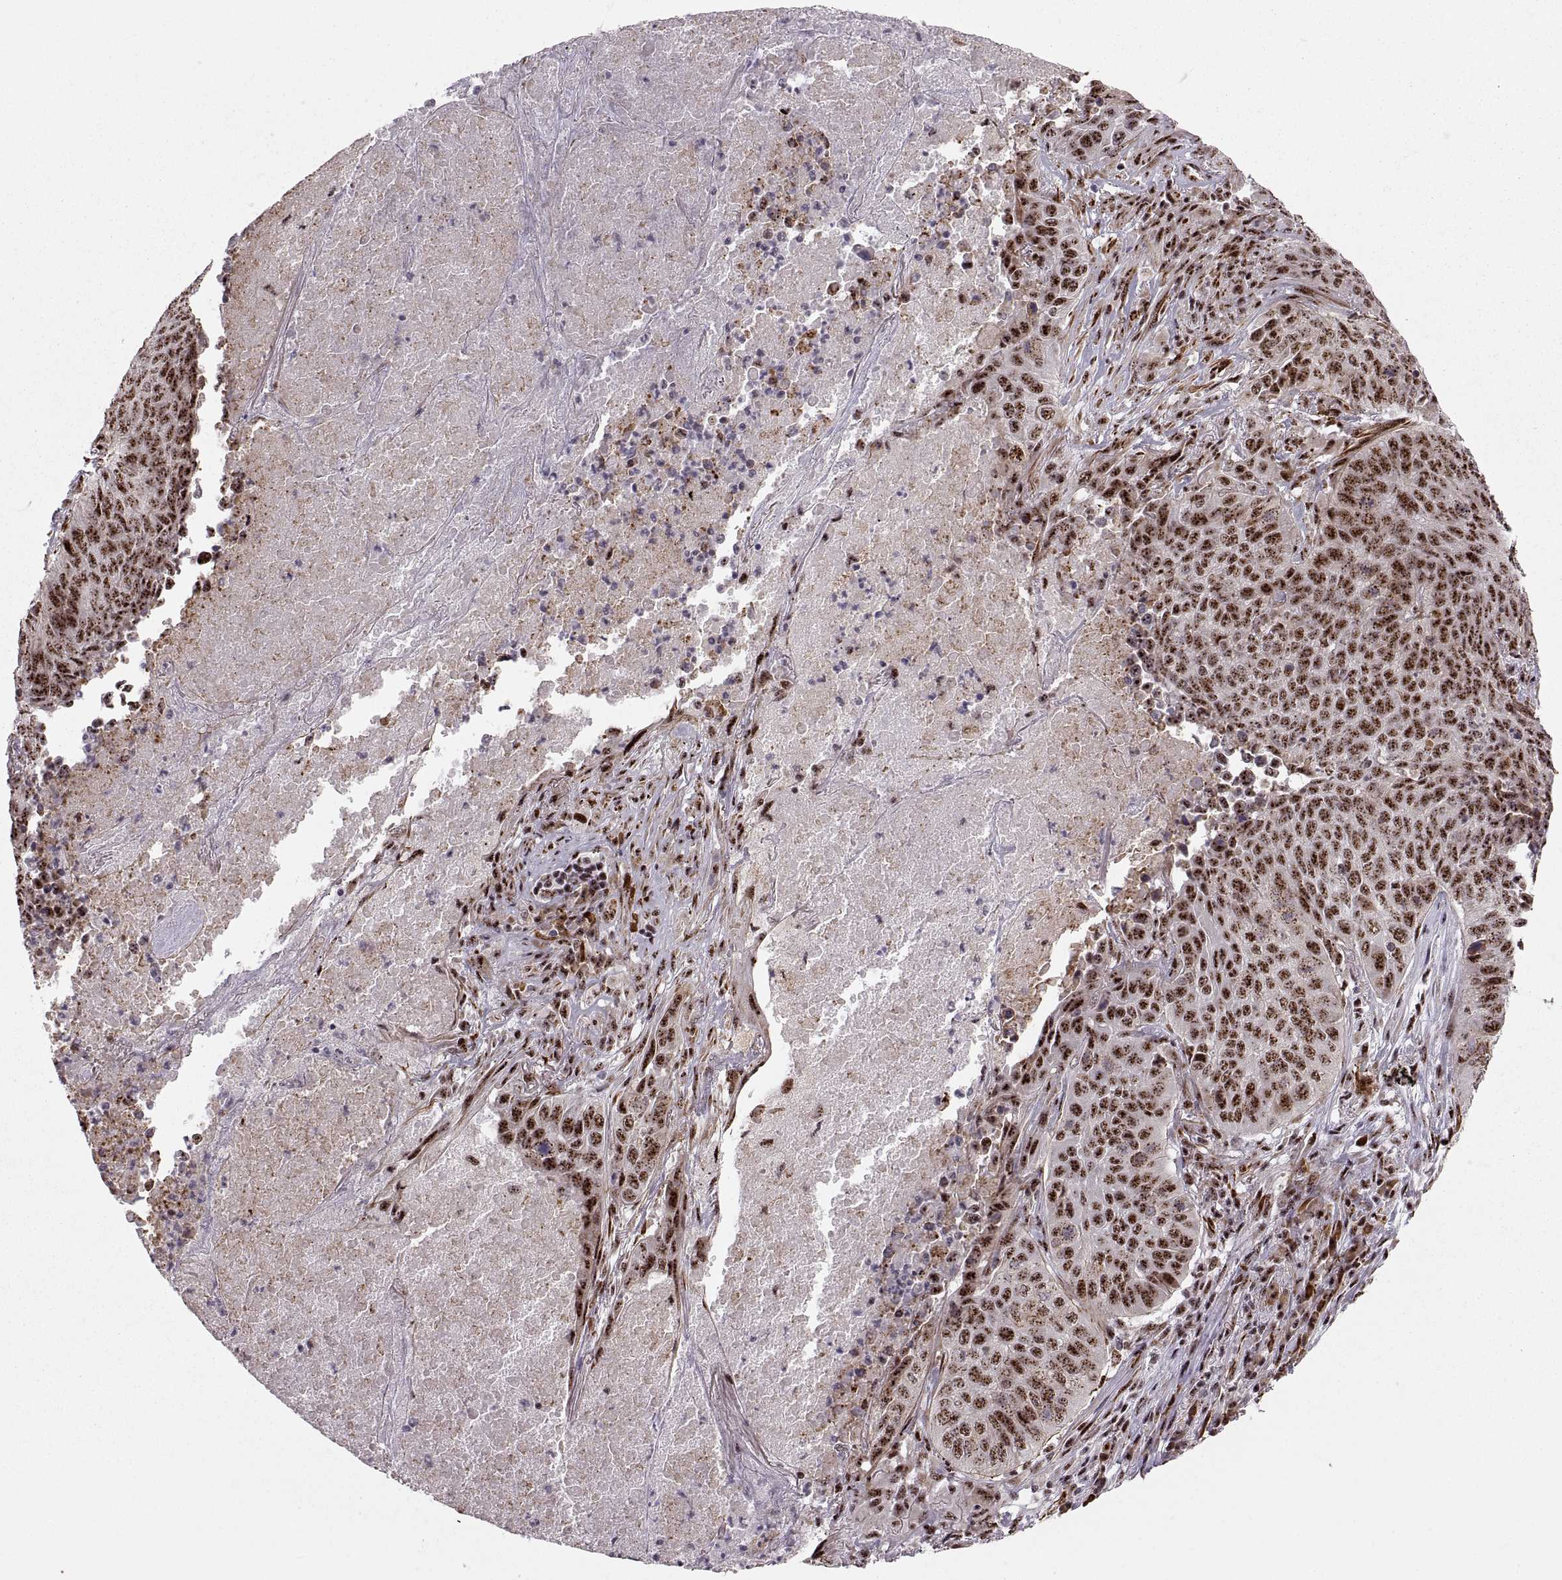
{"staining": {"intensity": "strong", "quantity": ">75%", "location": "nuclear"}, "tissue": "lung cancer", "cell_type": "Tumor cells", "image_type": "cancer", "snomed": [{"axis": "morphology", "description": "Normal tissue, NOS"}, {"axis": "morphology", "description": "Squamous cell carcinoma, NOS"}, {"axis": "topography", "description": "Bronchus"}, {"axis": "topography", "description": "Lung"}], "caption": "Immunohistochemical staining of squamous cell carcinoma (lung) demonstrates high levels of strong nuclear positivity in approximately >75% of tumor cells.", "gene": "ZCCHC17", "patient": {"sex": "male", "age": 64}}